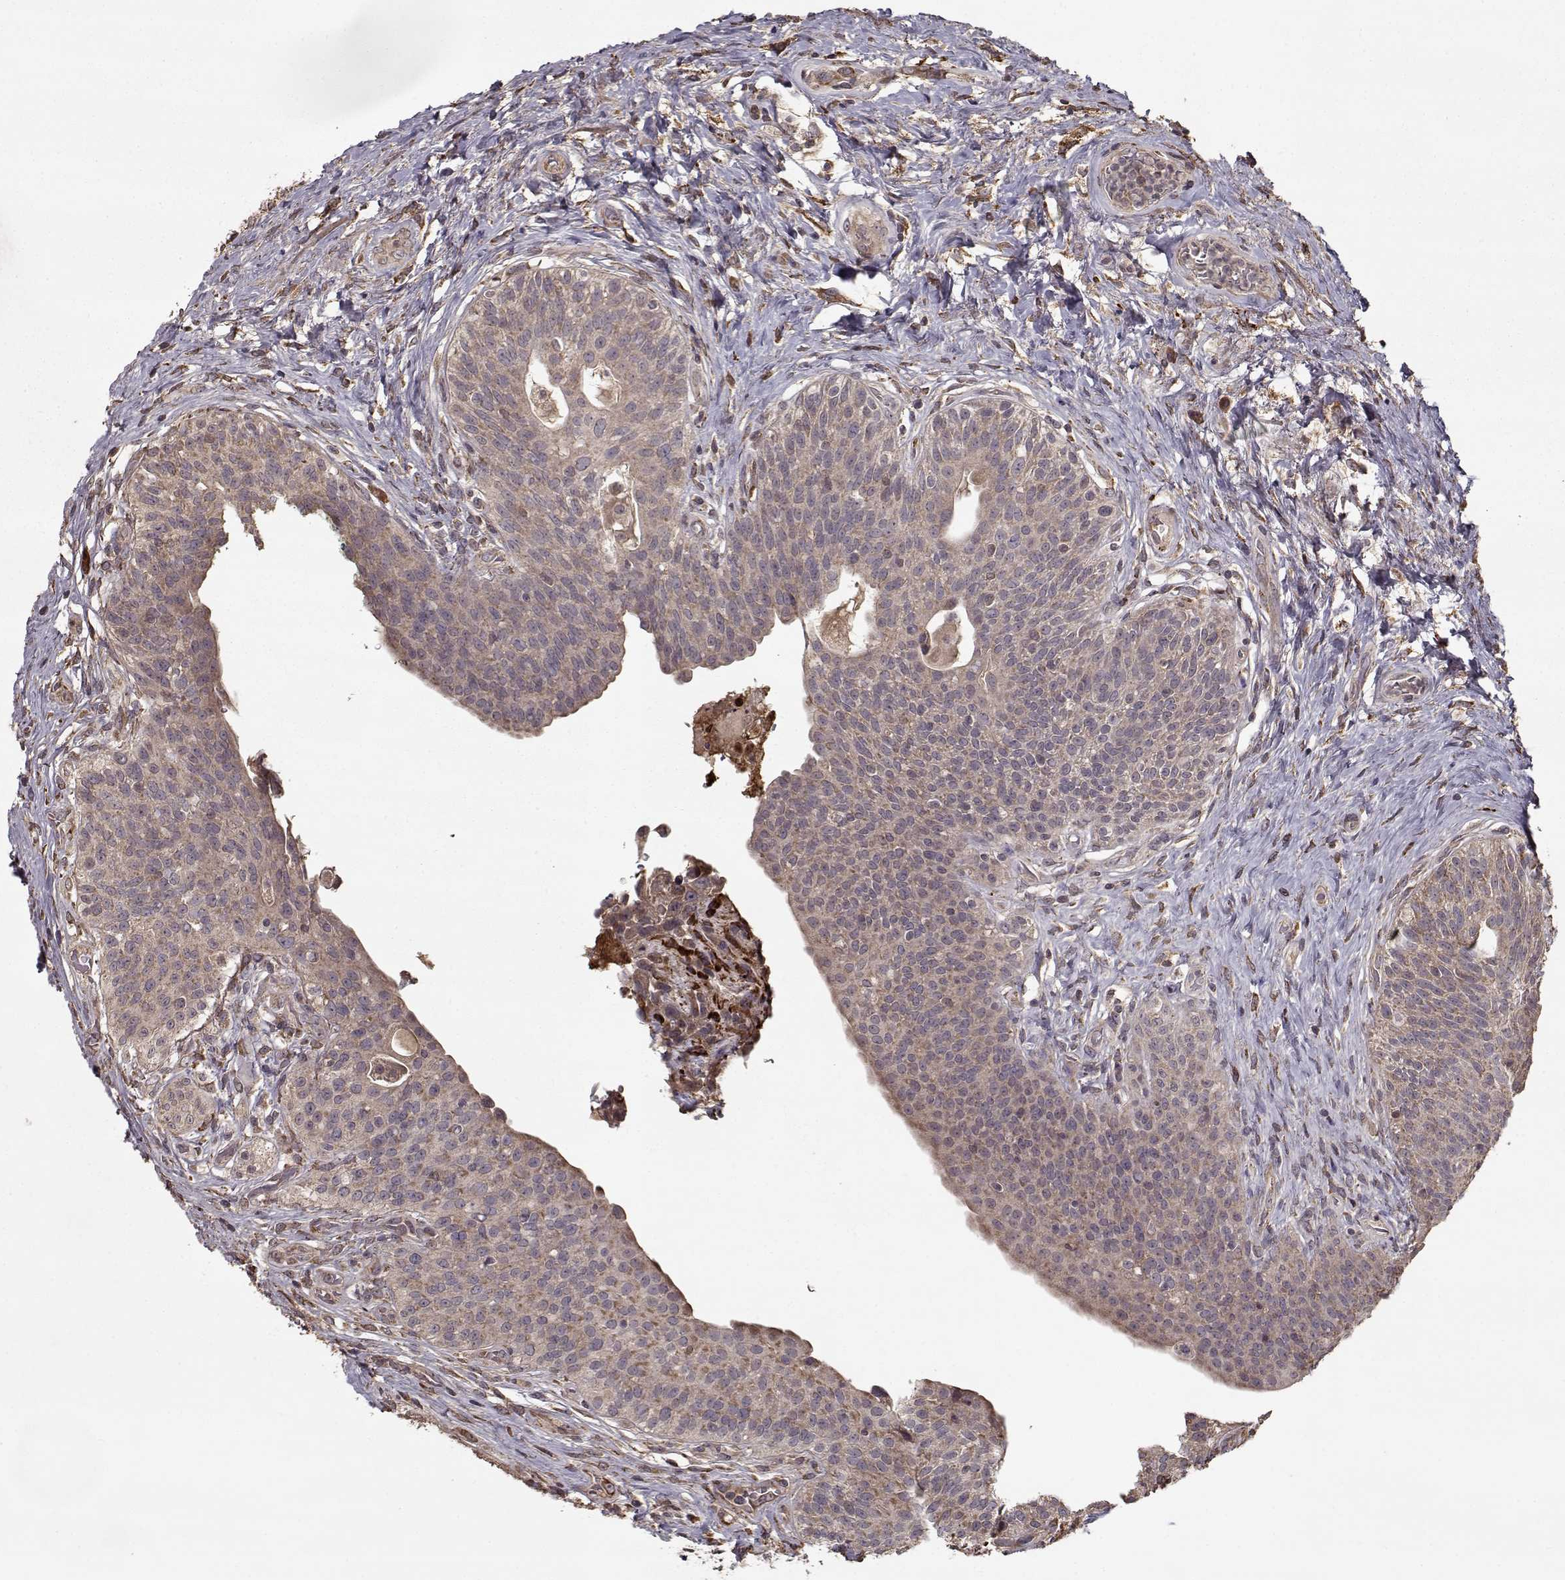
{"staining": {"intensity": "weak", "quantity": ">75%", "location": "cytoplasmic/membranous"}, "tissue": "urothelial cancer", "cell_type": "Tumor cells", "image_type": "cancer", "snomed": [{"axis": "morphology", "description": "Urothelial carcinoma, High grade"}, {"axis": "topography", "description": "Urinary bladder"}], "caption": "The micrograph displays a brown stain indicating the presence of a protein in the cytoplasmic/membranous of tumor cells in urothelial carcinoma (high-grade).", "gene": "IMMP1L", "patient": {"sex": "male", "age": 79}}